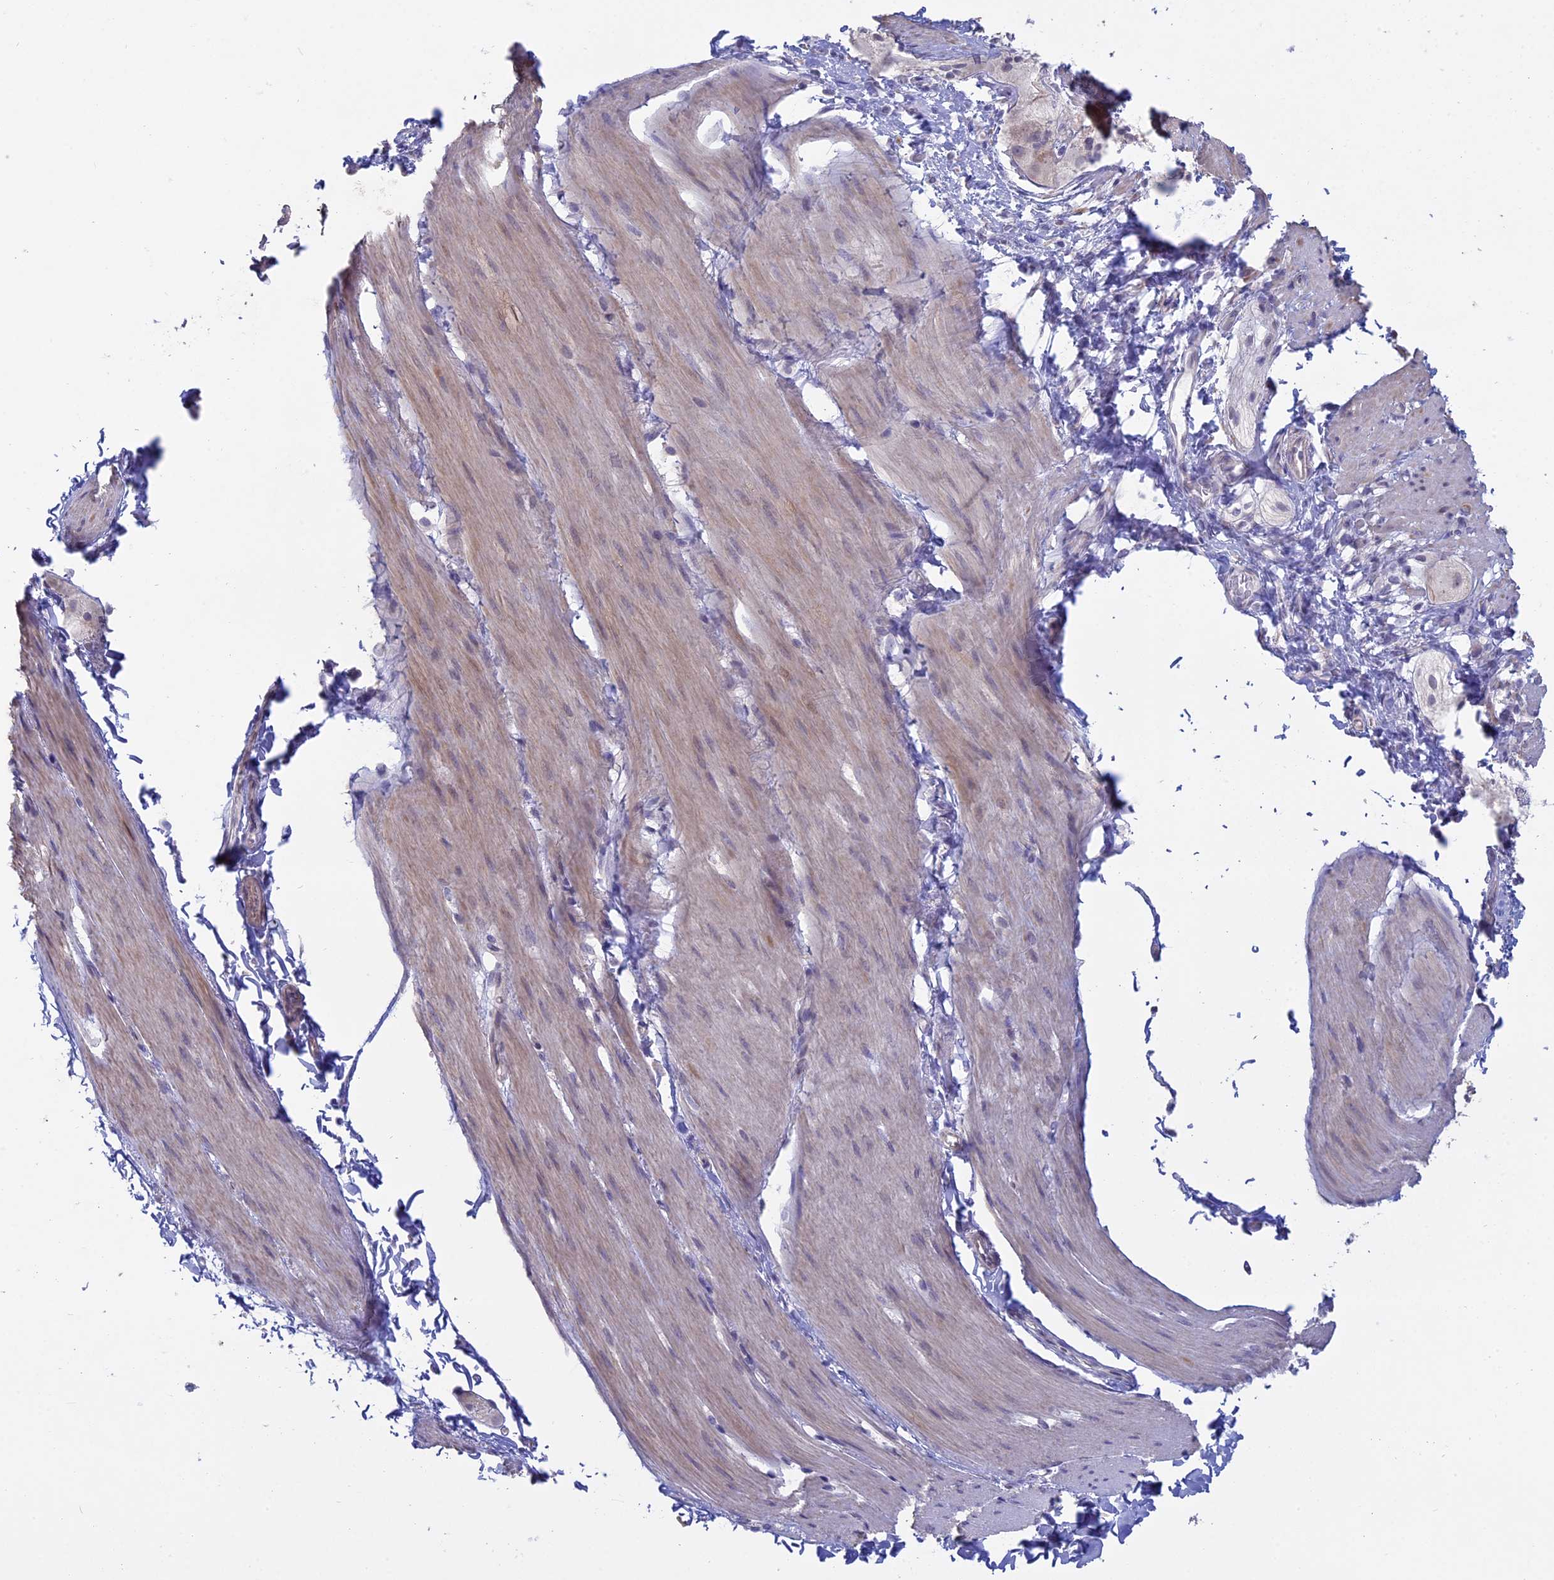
{"staining": {"intensity": "weak", "quantity": "<25%", "location": "cytoplasmic/membranous"}, "tissue": "smooth muscle", "cell_type": "Smooth muscle cells", "image_type": "normal", "snomed": [{"axis": "morphology", "description": "Normal tissue, NOS"}, {"axis": "topography", "description": "Smooth muscle"}, {"axis": "topography", "description": "Small intestine"}], "caption": "DAB (3,3'-diaminobenzidine) immunohistochemical staining of unremarkable smooth muscle shows no significant expression in smooth muscle cells. (DAB immunohistochemistry with hematoxylin counter stain).", "gene": "MYO5B", "patient": {"sex": "female", "age": 84}}